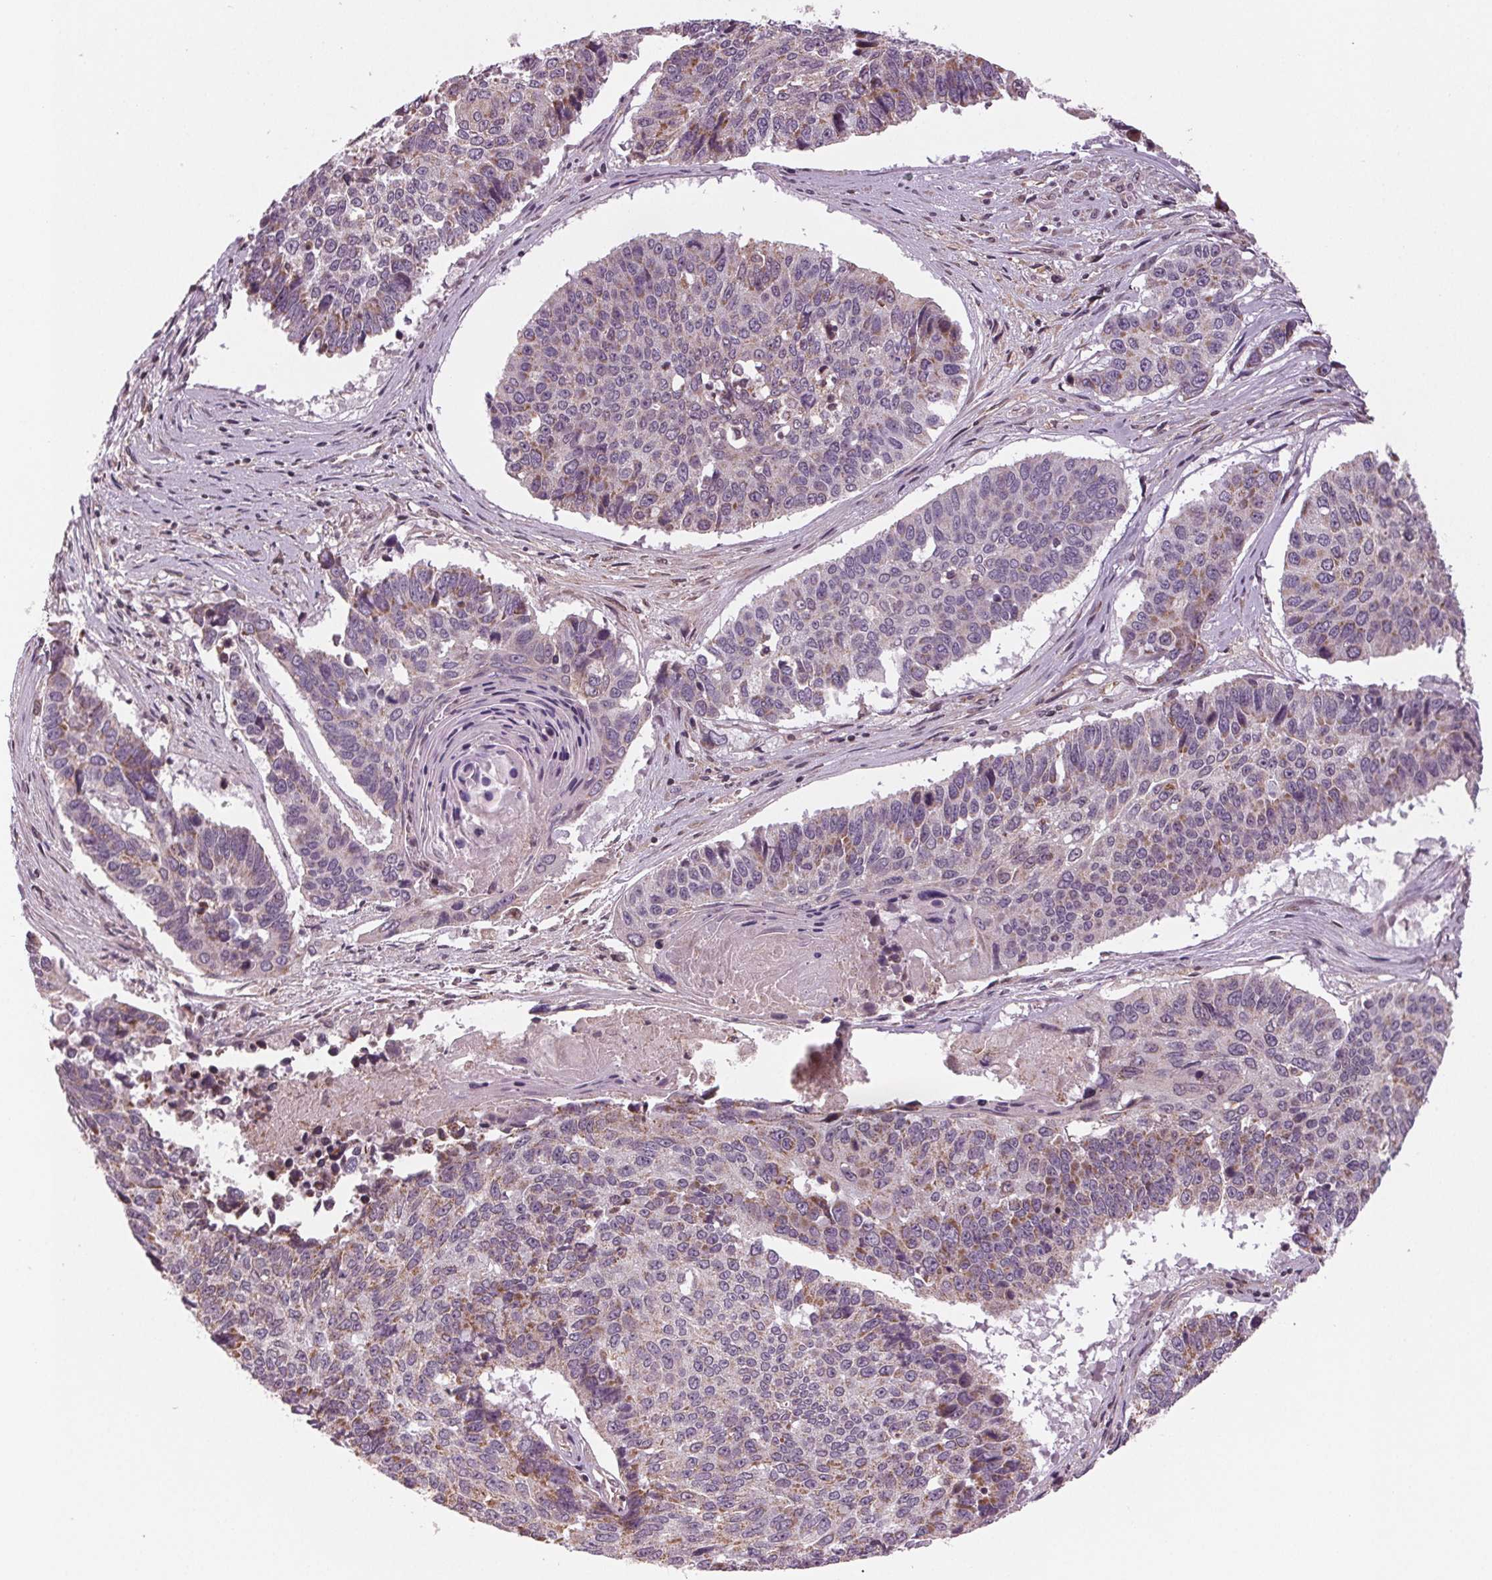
{"staining": {"intensity": "moderate", "quantity": "25%-75%", "location": "cytoplasmic/membranous"}, "tissue": "lung cancer", "cell_type": "Tumor cells", "image_type": "cancer", "snomed": [{"axis": "morphology", "description": "Squamous cell carcinoma, NOS"}, {"axis": "topography", "description": "Lung"}], "caption": "DAB immunohistochemical staining of lung cancer displays moderate cytoplasmic/membranous protein positivity in about 25%-75% of tumor cells.", "gene": "STAT3", "patient": {"sex": "male", "age": 73}}